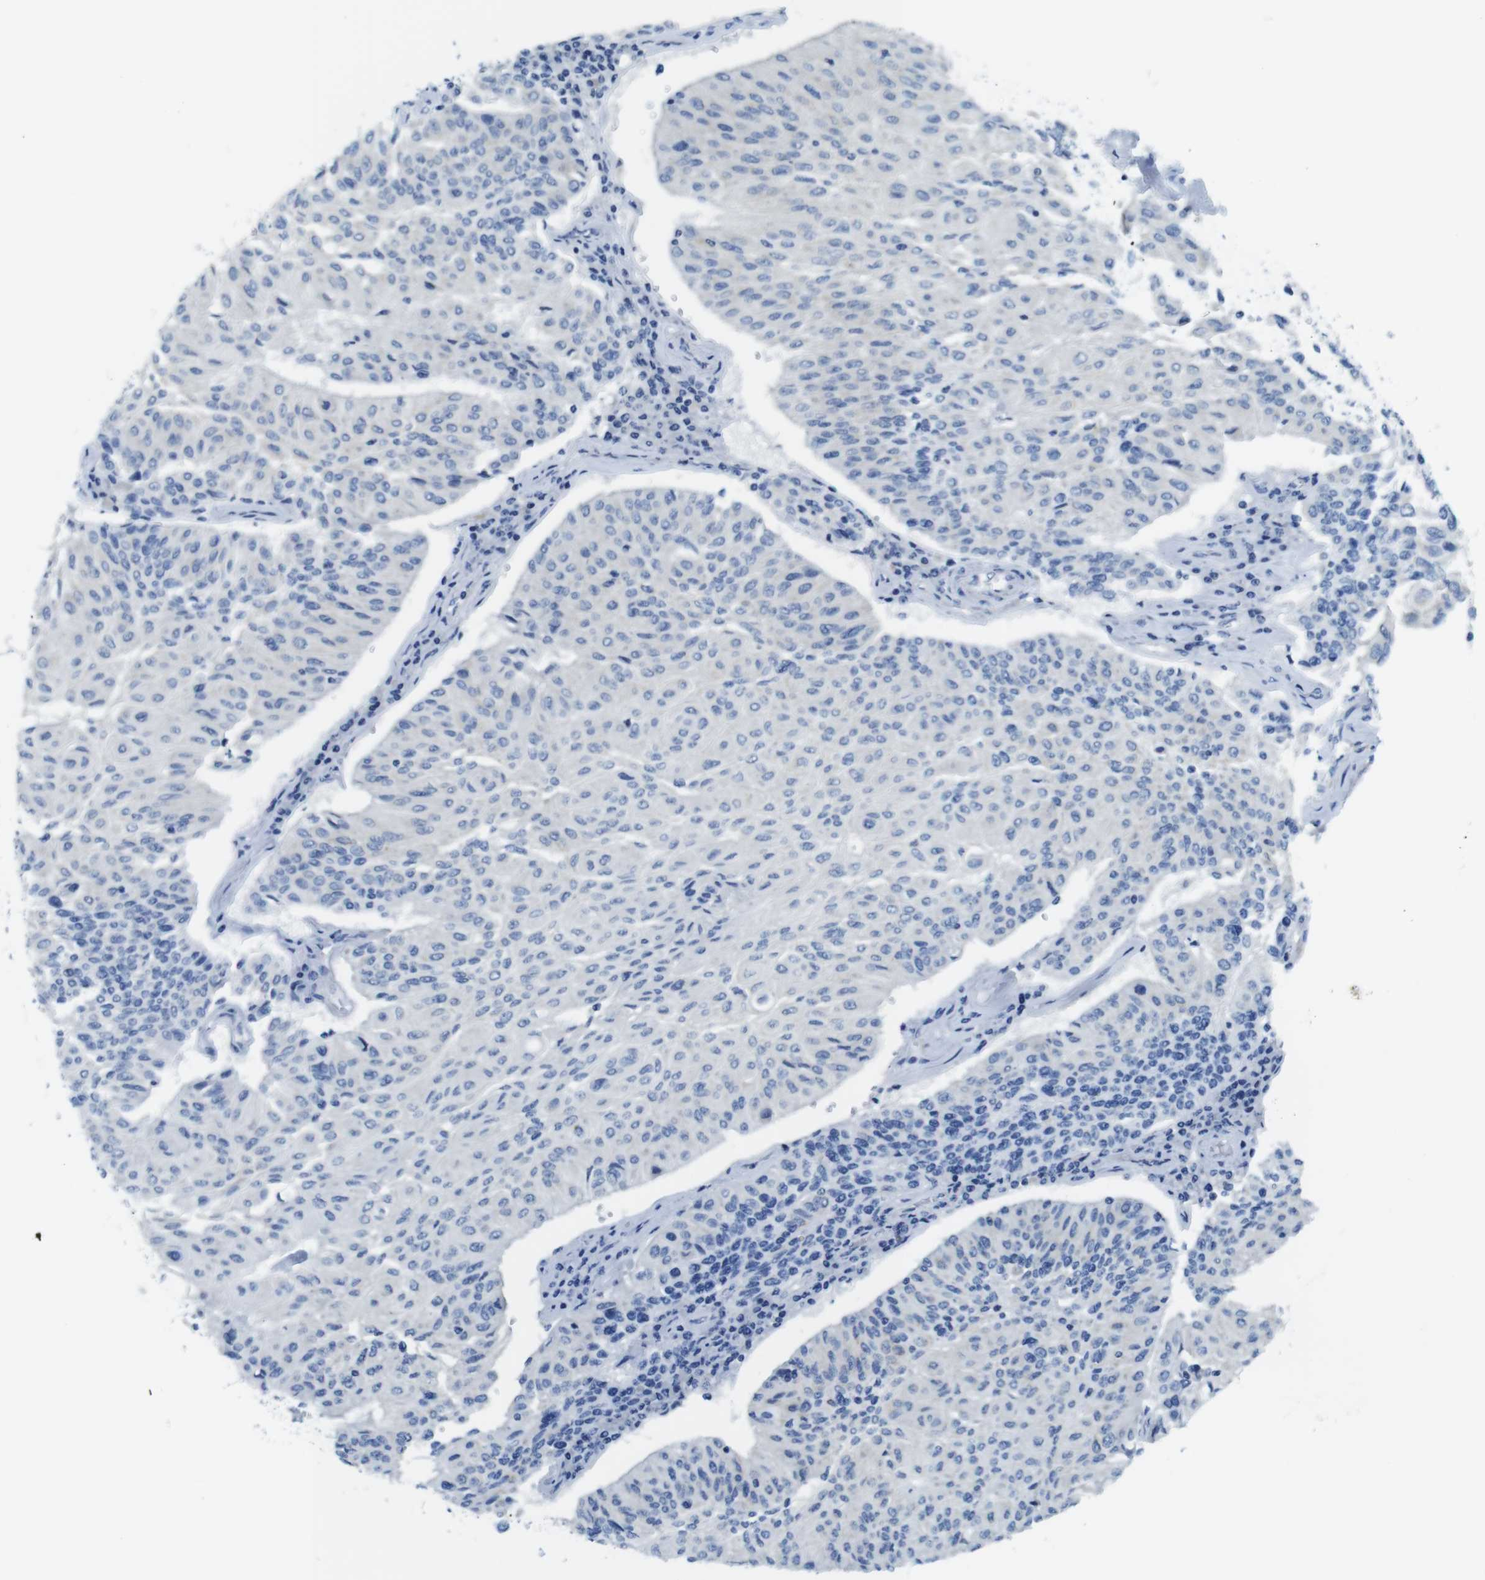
{"staining": {"intensity": "negative", "quantity": "none", "location": "none"}, "tissue": "urothelial cancer", "cell_type": "Tumor cells", "image_type": "cancer", "snomed": [{"axis": "morphology", "description": "Urothelial carcinoma, High grade"}, {"axis": "topography", "description": "Urinary bladder"}], "caption": "High magnification brightfield microscopy of urothelial carcinoma (high-grade) stained with DAB (brown) and counterstained with hematoxylin (blue): tumor cells show no significant positivity.", "gene": "ASIC5", "patient": {"sex": "male", "age": 66}}